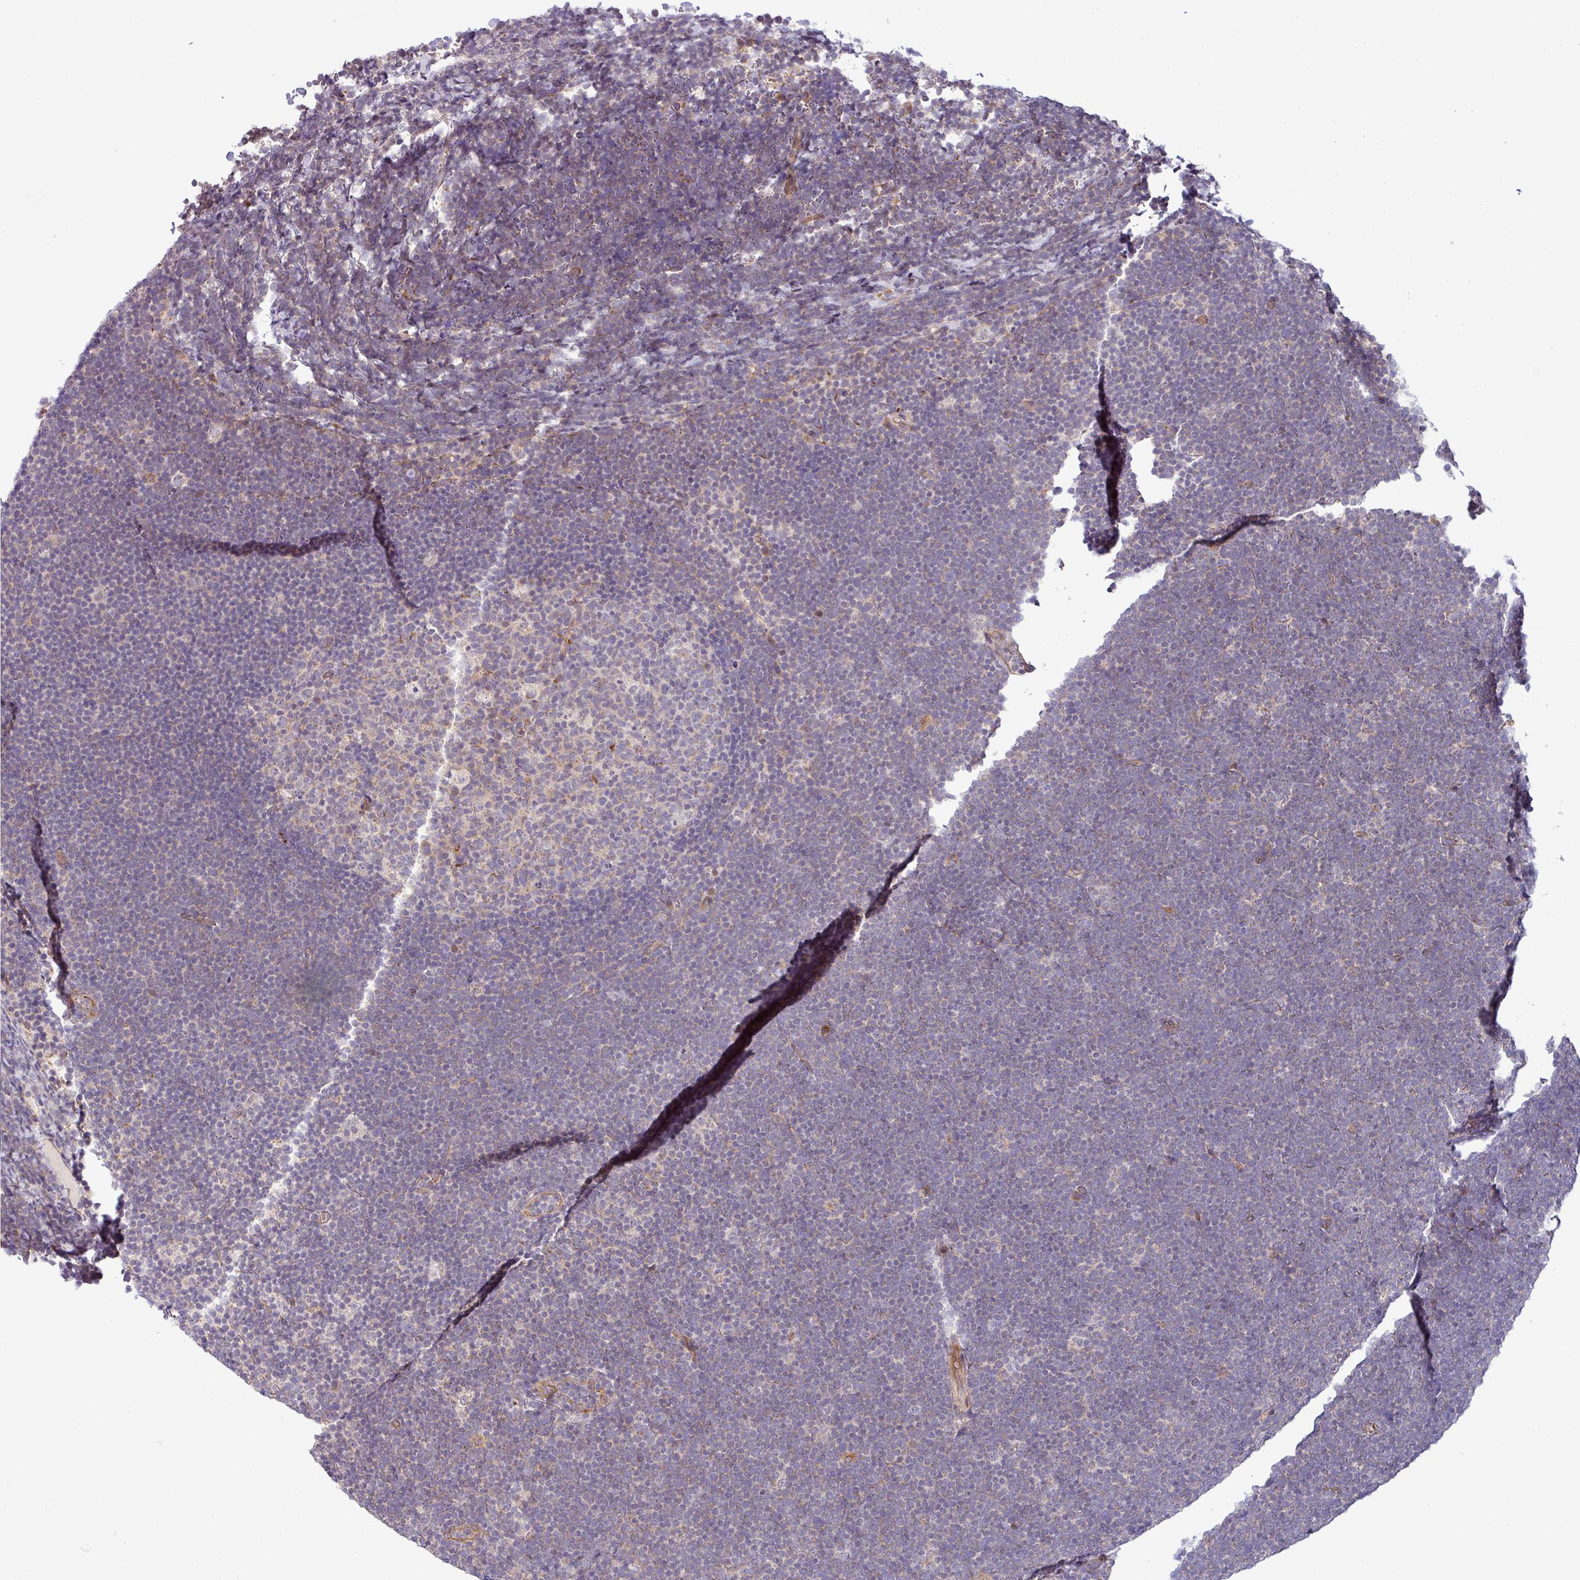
{"staining": {"intensity": "weak", "quantity": "25%-75%", "location": "cytoplasmic/membranous"}, "tissue": "lymphoma", "cell_type": "Tumor cells", "image_type": "cancer", "snomed": [{"axis": "morphology", "description": "Malignant lymphoma, non-Hodgkin's type, High grade"}, {"axis": "topography", "description": "Lymph node"}], "caption": "IHC histopathology image of human high-grade malignant lymphoma, non-Hodgkin's type stained for a protein (brown), which shows low levels of weak cytoplasmic/membranous expression in approximately 25%-75% of tumor cells.", "gene": "TIMMDC1", "patient": {"sex": "male", "age": 13}}